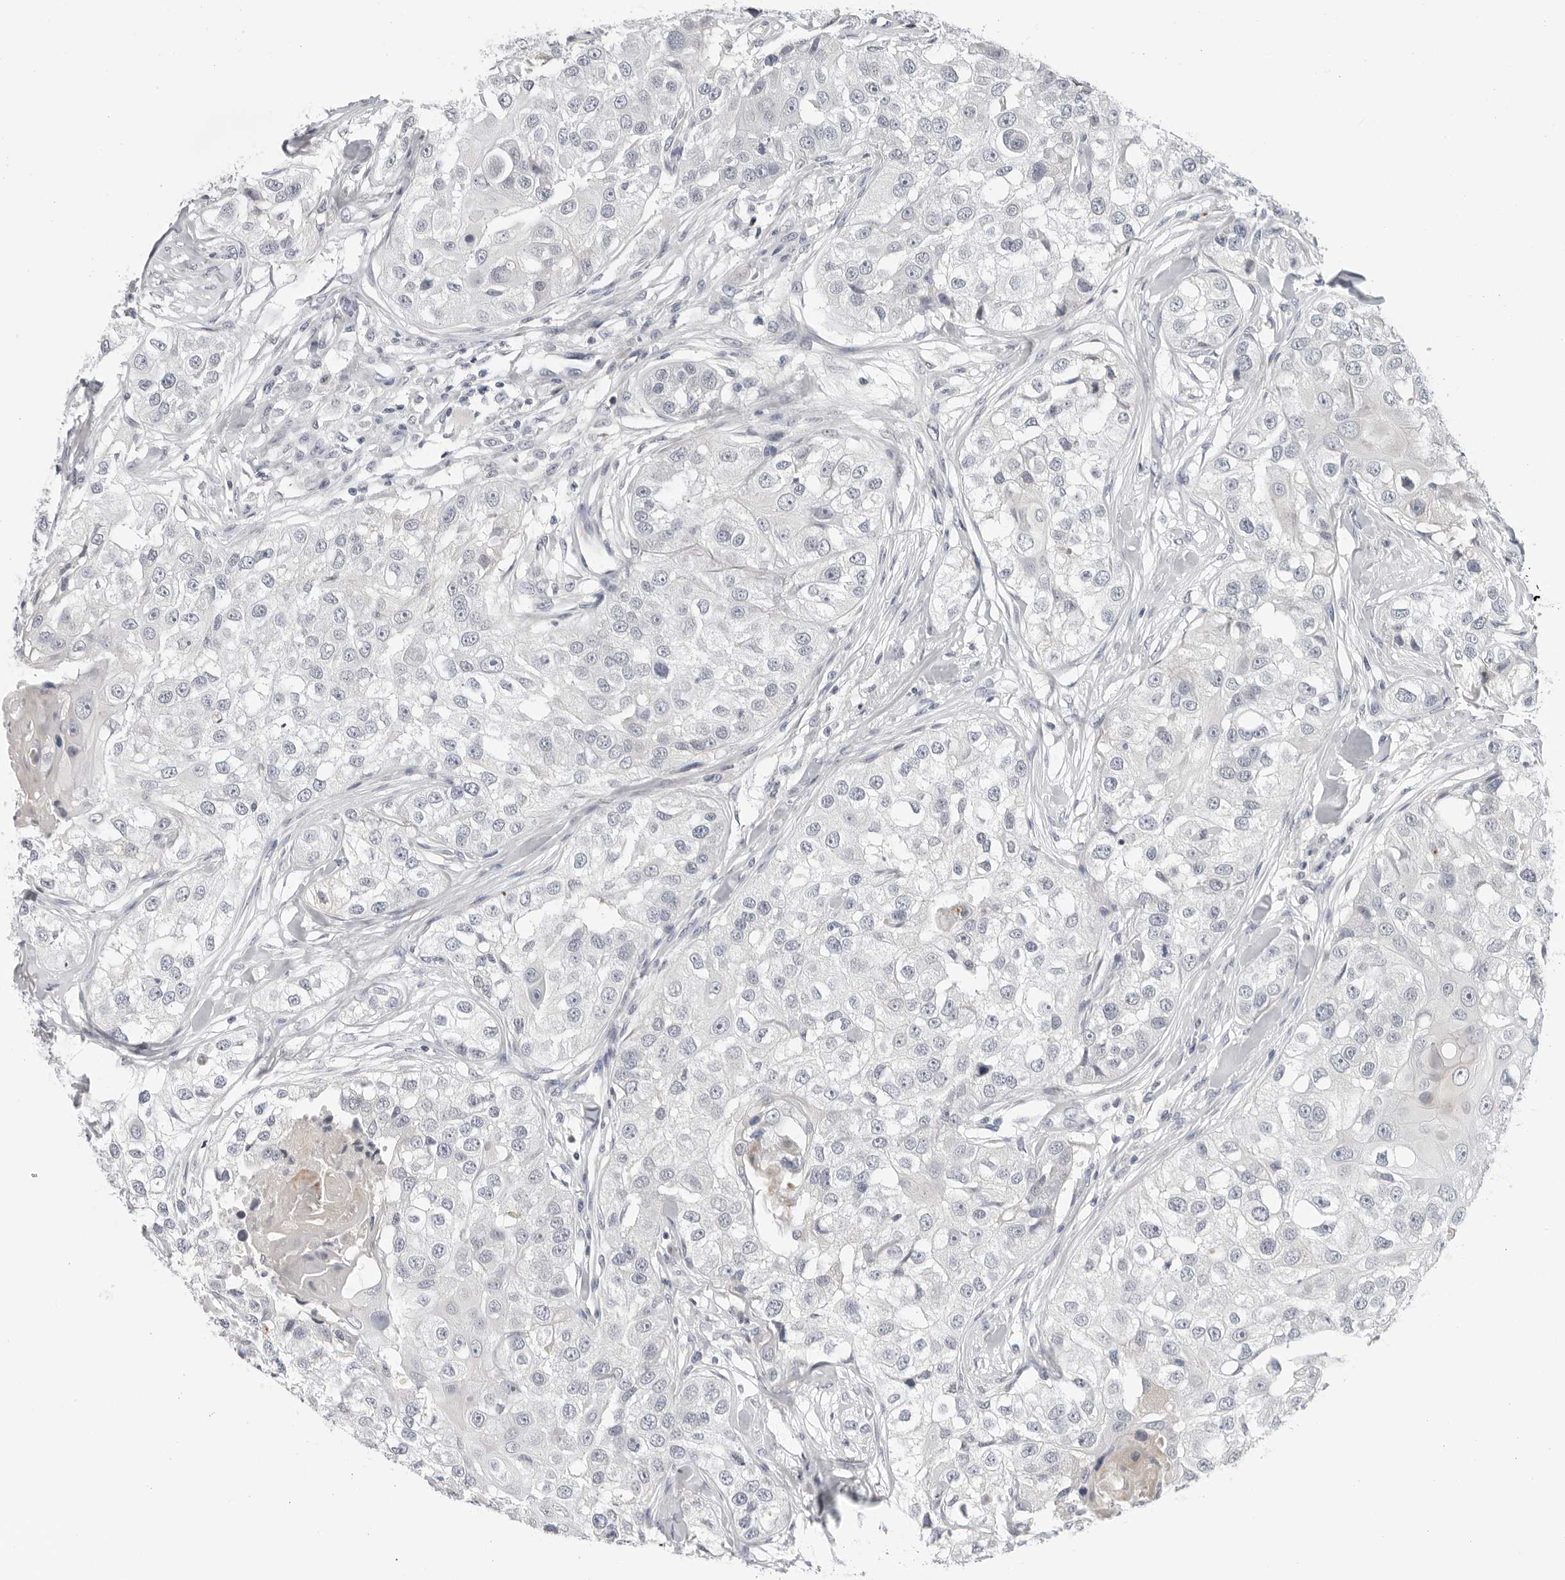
{"staining": {"intensity": "negative", "quantity": "none", "location": "none"}, "tissue": "head and neck cancer", "cell_type": "Tumor cells", "image_type": "cancer", "snomed": [{"axis": "morphology", "description": "Normal tissue, NOS"}, {"axis": "morphology", "description": "Squamous cell carcinoma, NOS"}, {"axis": "topography", "description": "Skeletal muscle"}, {"axis": "topography", "description": "Head-Neck"}], "caption": "There is no significant staining in tumor cells of squamous cell carcinoma (head and neck).", "gene": "ZNF502", "patient": {"sex": "male", "age": 51}}